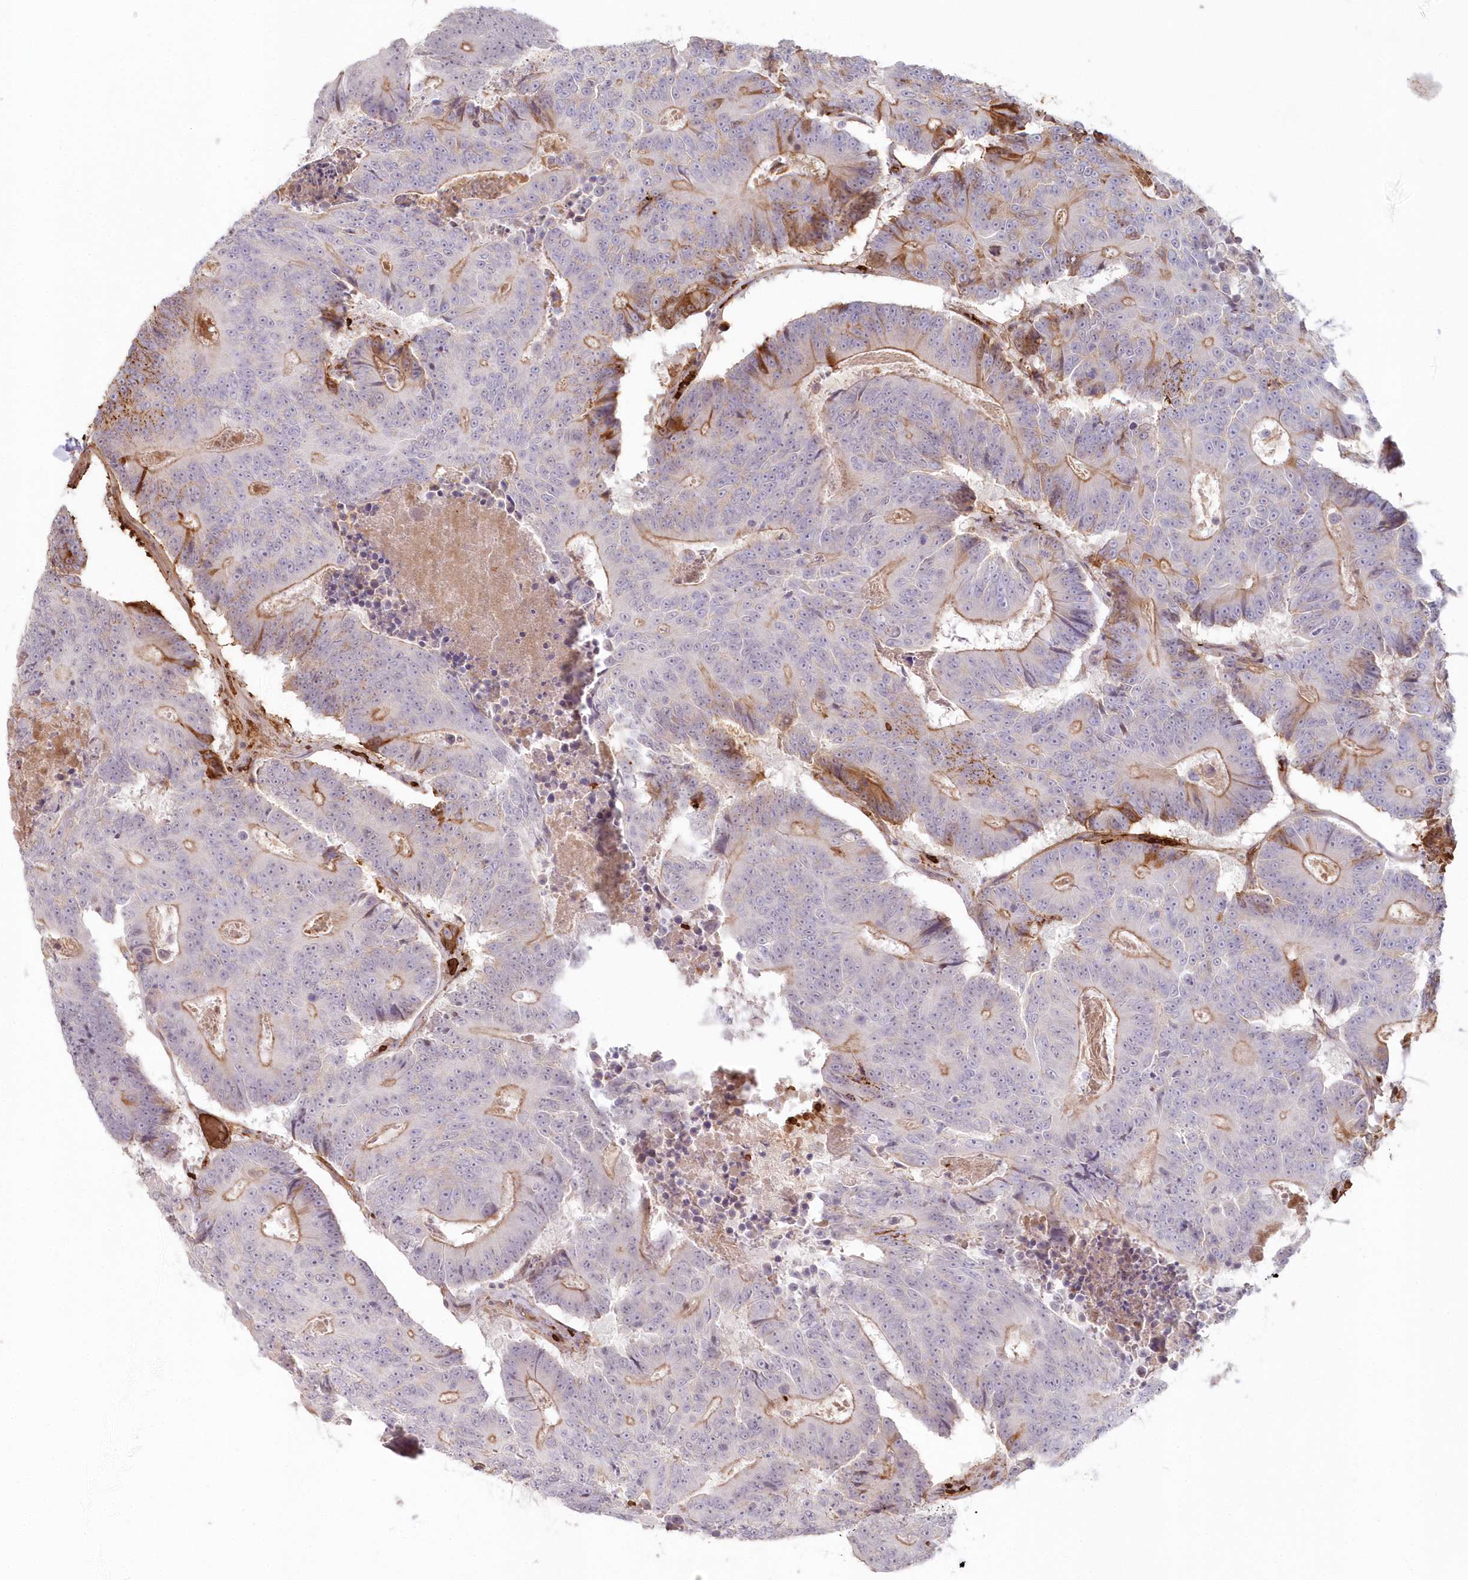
{"staining": {"intensity": "moderate", "quantity": "25%-75%", "location": "cytoplasmic/membranous"}, "tissue": "colorectal cancer", "cell_type": "Tumor cells", "image_type": "cancer", "snomed": [{"axis": "morphology", "description": "Adenocarcinoma, NOS"}, {"axis": "topography", "description": "Colon"}], "caption": "Moderate cytoplasmic/membranous expression is seen in approximately 25%-75% of tumor cells in colorectal cancer.", "gene": "SERINC1", "patient": {"sex": "male", "age": 83}}